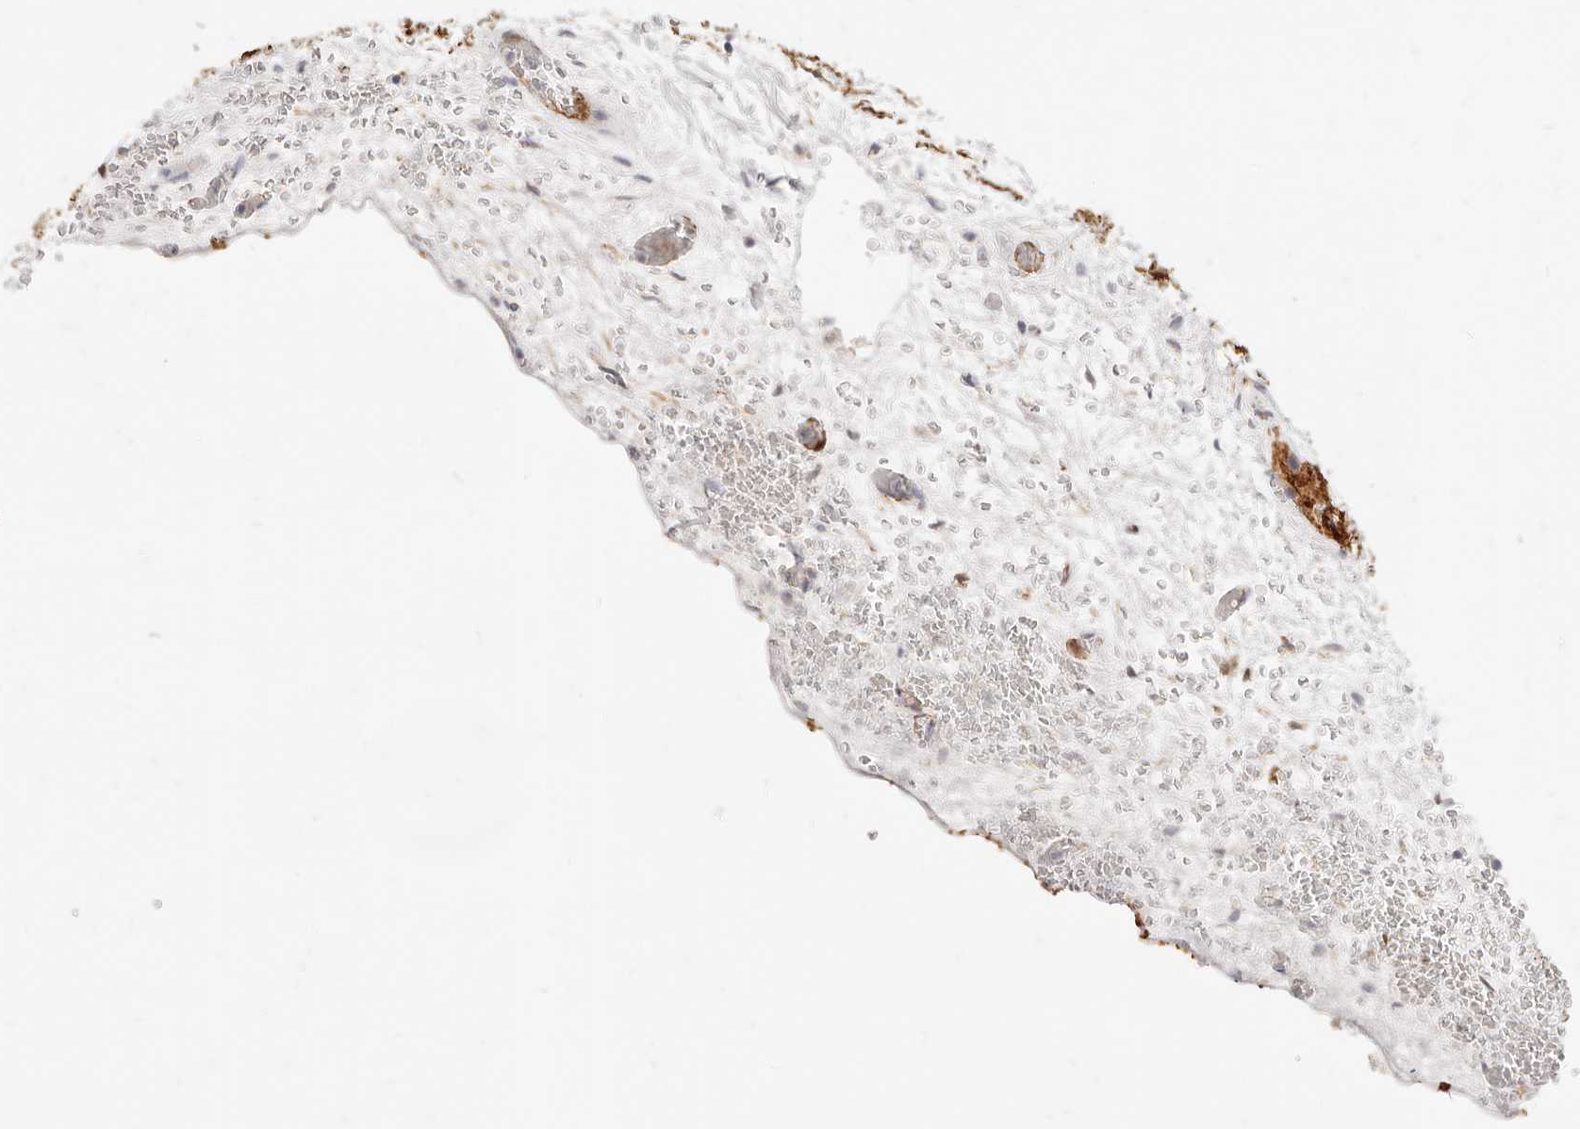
{"staining": {"intensity": "weak", "quantity": "<25%", "location": "cytoplasmic/membranous"}, "tissue": "prostate", "cell_type": "Glandular cells", "image_type": "normal", "snomed": [{"axis": "morphology", "description": "Normal tissue, NOS"}, {"axis": "topography", "description": "Prostate"}], "caption": "This is an immunohistochemistry image of benign human prostate. There is no expression in glandular cells.", "gene": "TMTC2", "patient": {"sex": "male", "age": 48}}